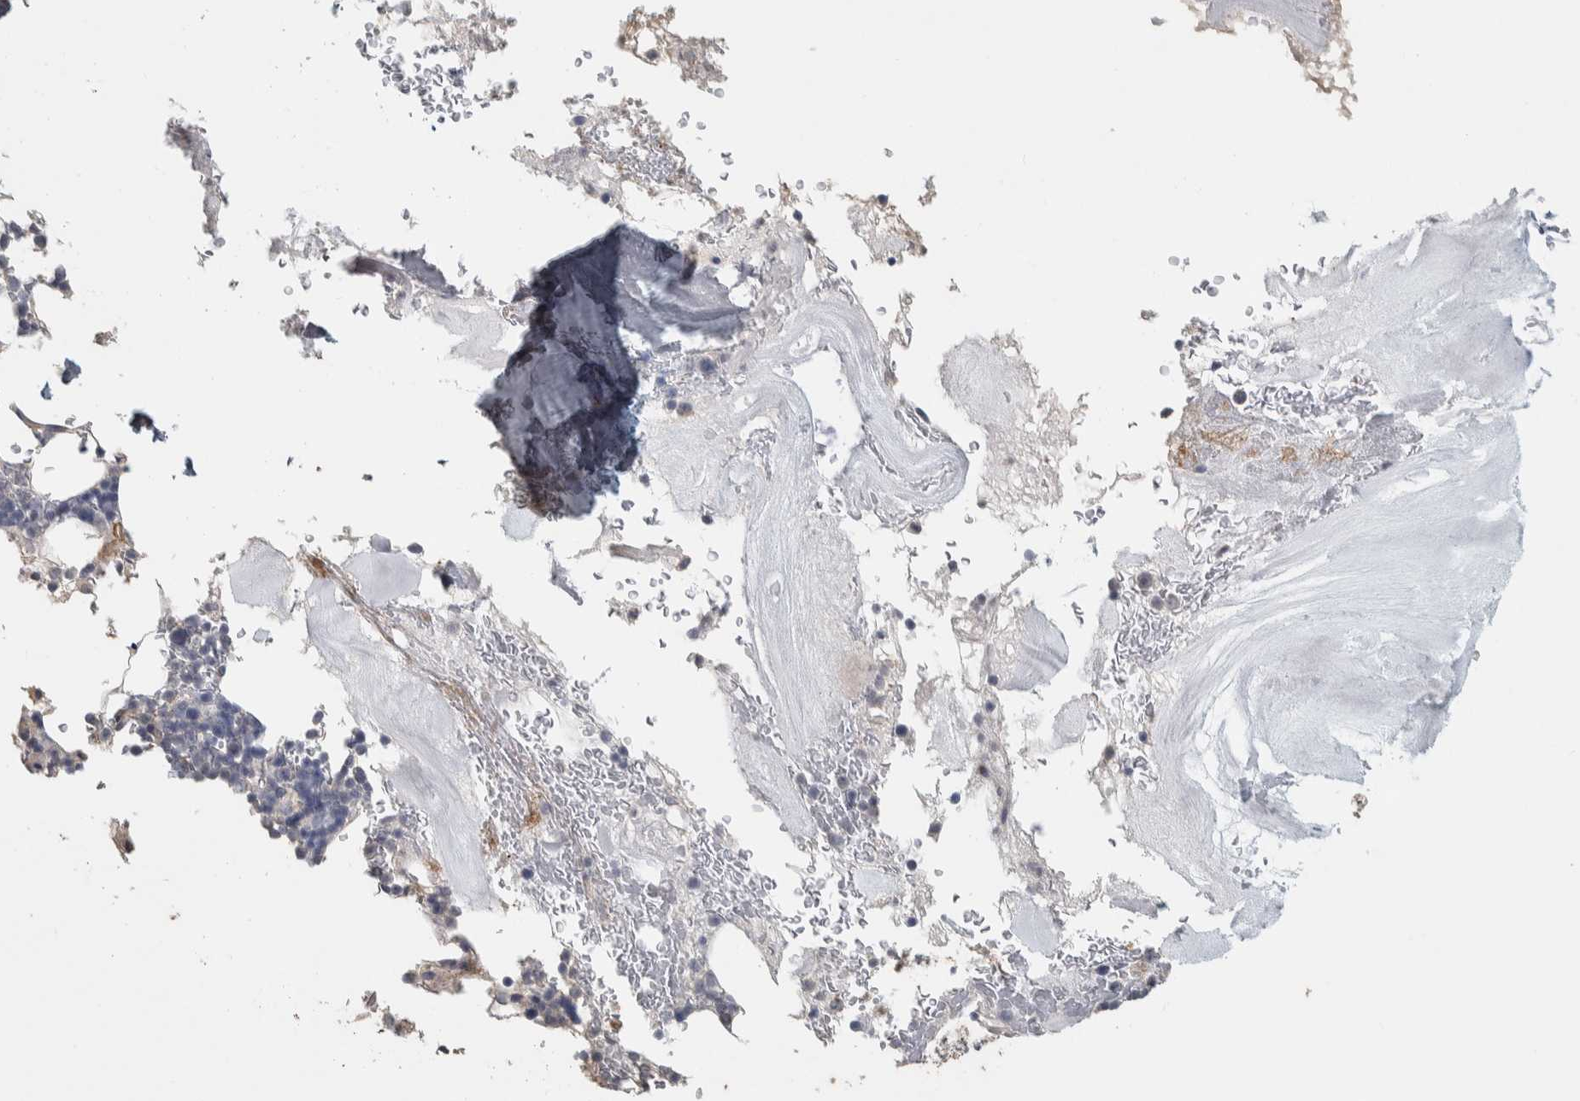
{"staining": {"intensity": "negative", "quantity": "none", "location": "none"}, "tissue": "bone marrow", "cell_type": "Hematopoietic cells", "image_type": "normal", "snomed": [{"axis": "morphology", "description": "Normal tissue, NOS"}, {"axis": "topography", "description": "Bone marrow"}], "caption": "An image of bone marrow stained for a protein shows no brown staining in hematopoietic cells.", "gene": "DCAF10", "patient": {"sex": "female", "age": 81}}